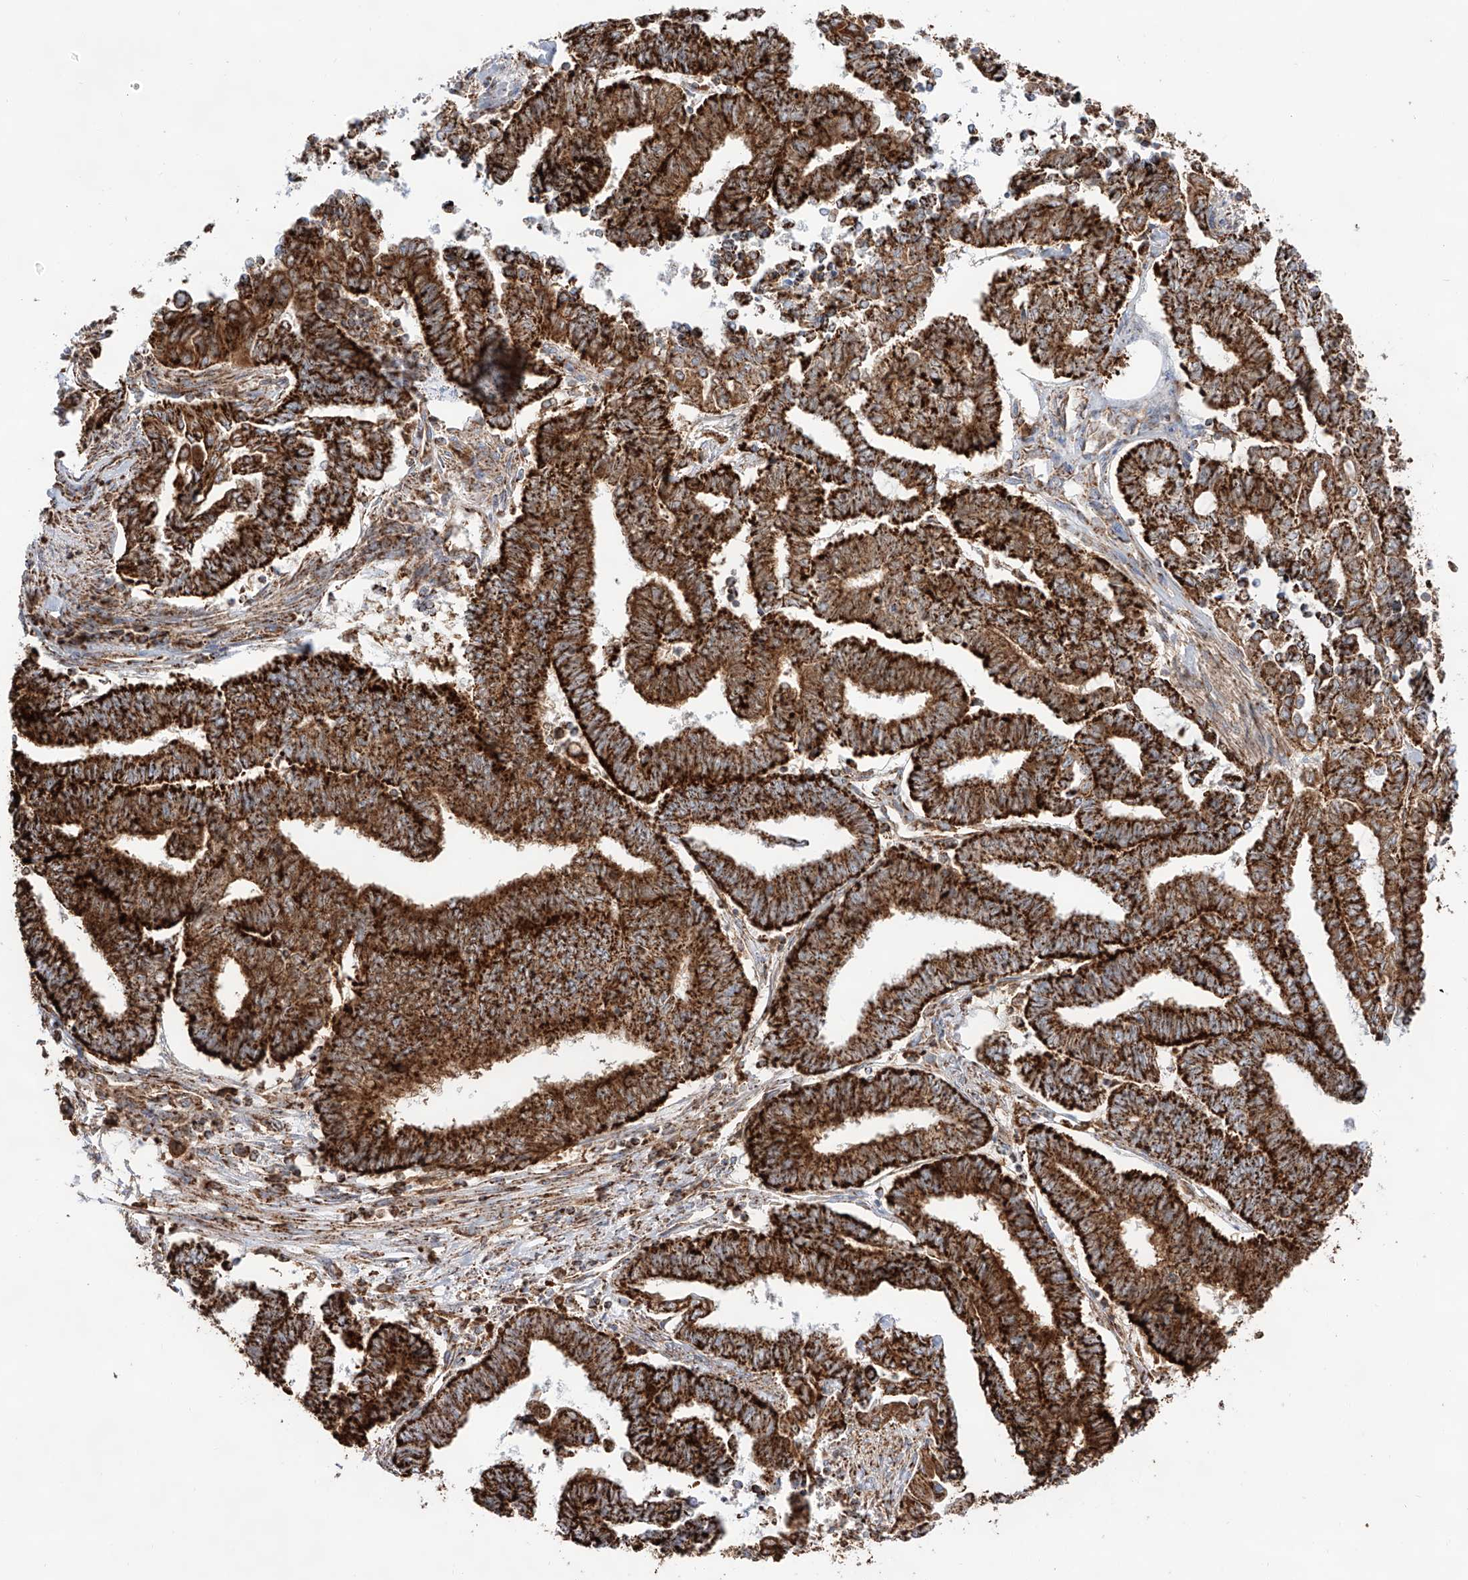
{"staining": {"intensity": "strong", "quantity": ">75%", "location": "cytoplasmic/membranous"}, "tissue": "endometrial cancer", "cell_type": "Tumor cells", "image_type": "cancer", "snomed": [{"axis": "morphology", "description": "Adenocarcinoma, NOS"}, {"axis": "topography", "description": "Uterus"}, {"axis": "topography", "description": "Endometrium"}], "caption": "Tumor cells display high levels of strong cytoplasmic/membranous positivity in about >75% of cells in endometrial cancer (adenocarcinoma). (brown staining indicates protein expression, while blue staining denotes nuclei).", "gene": "TTC27", "patient": {"sex": "female", "age": 70}}